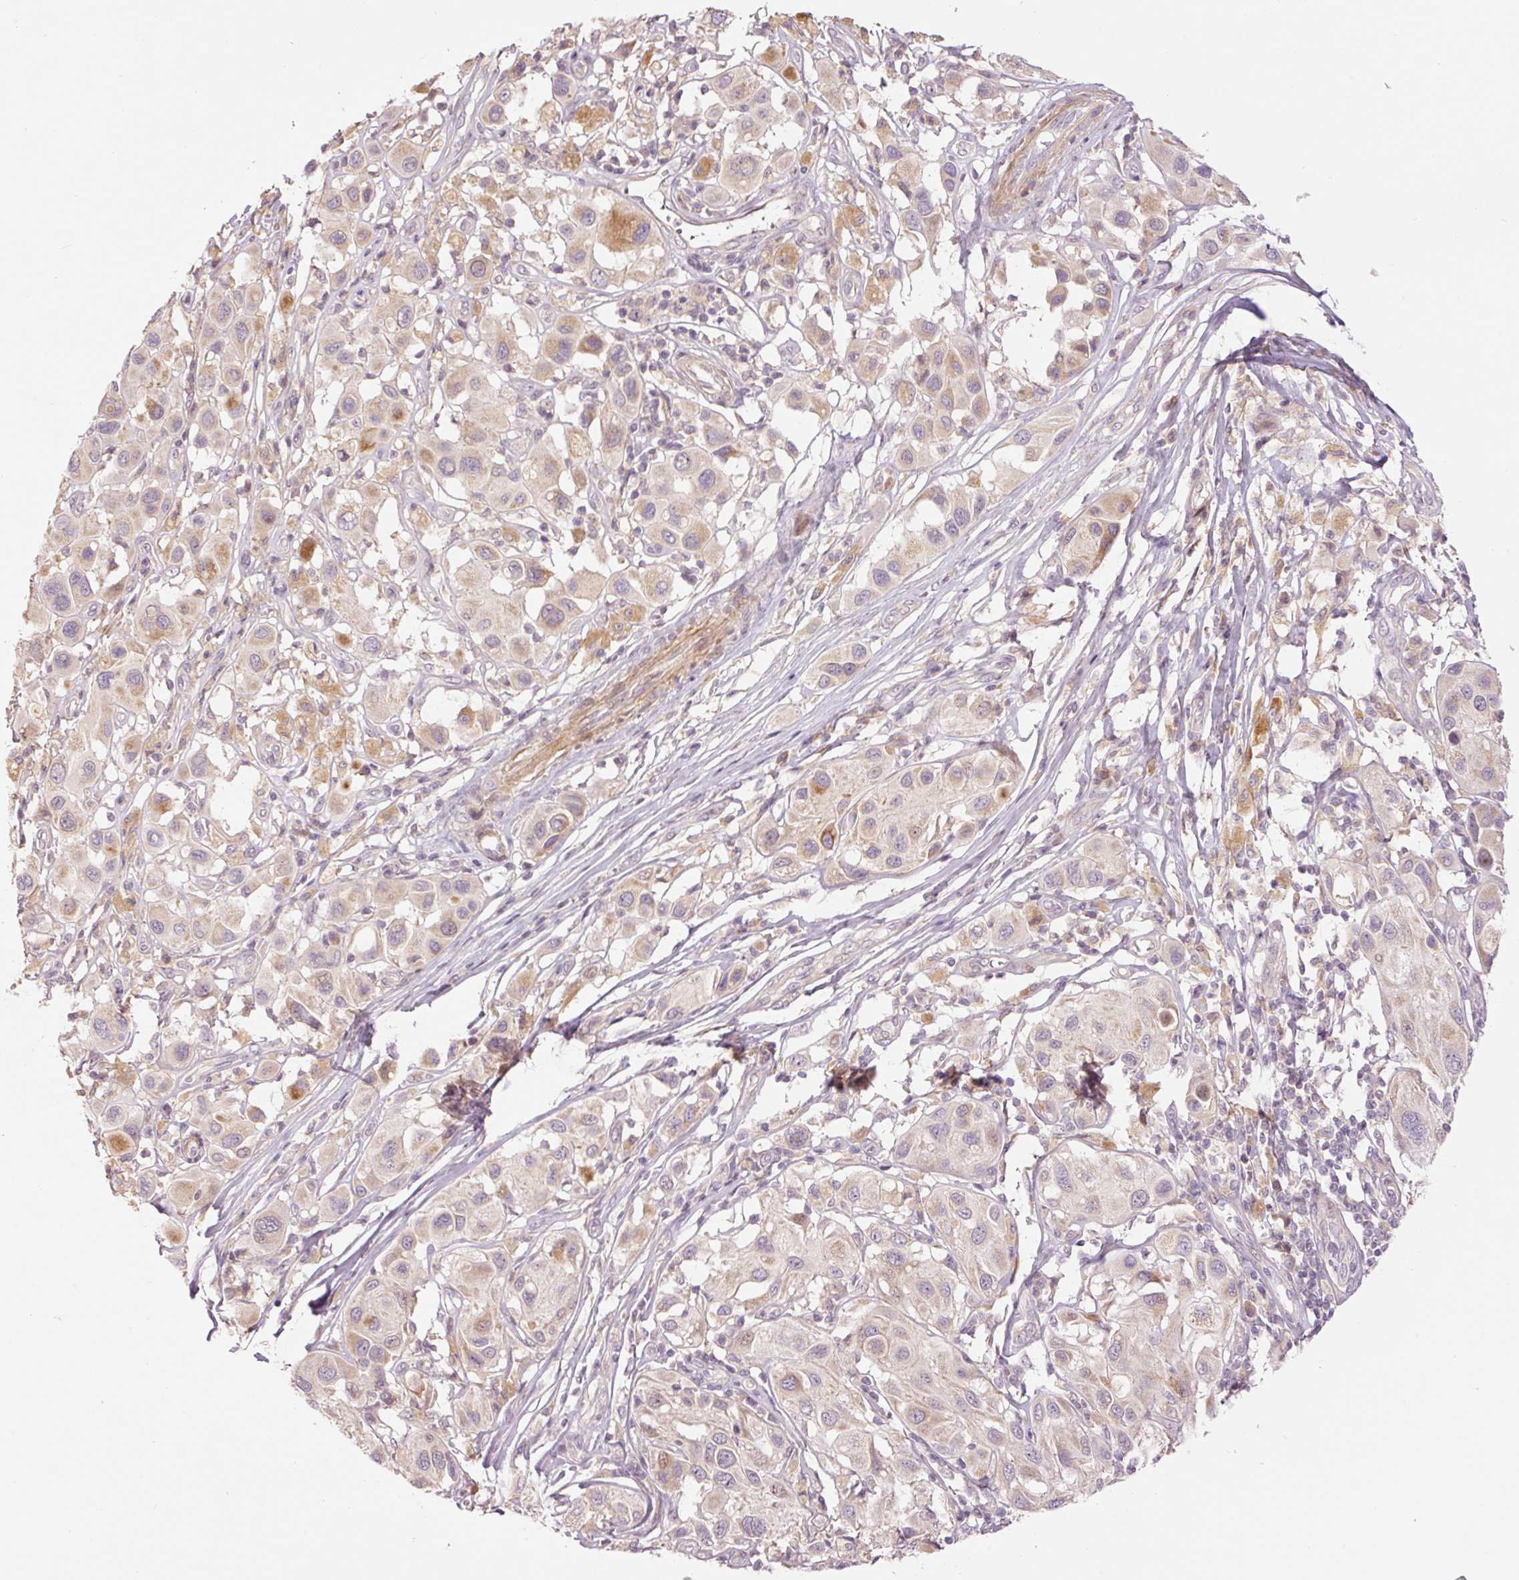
{"staining": {"intensity": "moderate", "quantity": "<25%", "location": "cytoplasmic/membranous"}, "tissue": "melanoma", "cell_type": "Tumor cells", "image_type": "cancer", "snomed": [{"axis": "morphology", "description": "Malignant melanoma, Metastatic site"}, {"axis": "topography", "description": "Skin"}], "caption": "This micrograph exhibits IHC staining of melanoma, with low moderate cytoplasmic/membranous expression in about <25% of tumor cells.", "gene": "SLC29A3", "patient": {"sex": "male", "age": 41}}